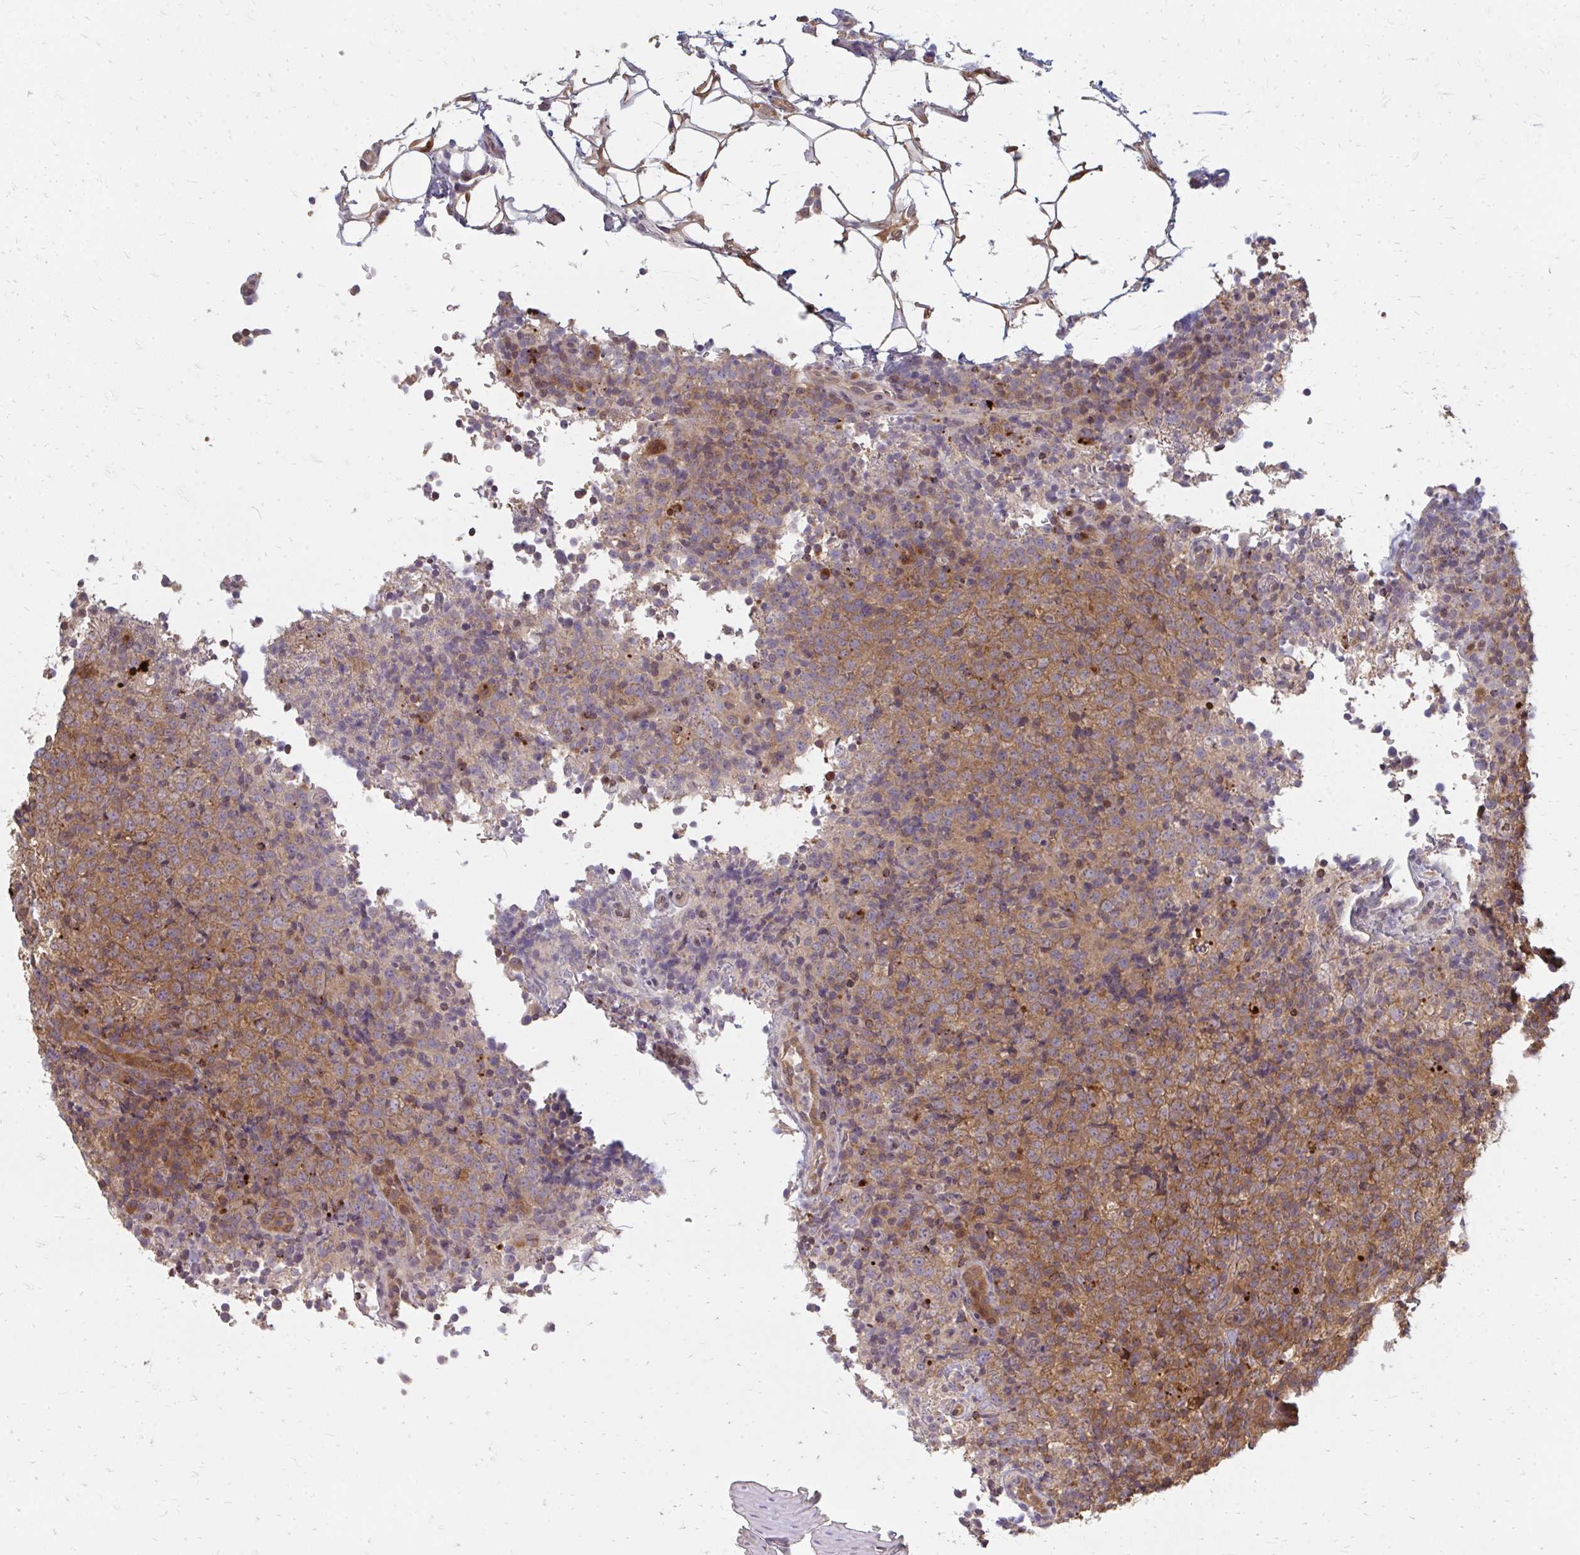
{"staining": {"intensity": "weak", "quantity": ">75%", "location": "cytoplasmic/membranous"}, "tissue": "lymphoma", "cell_type": "Tumor cells", "image_type": "cancer", "snomed": [{"axis": "morphology", "description": "Malignant lymphoma, non-Hodgkin's type, High grade"}, {"axis": "topography", "description": "Lymph node"}], "caption": "DAB immunohistochemical staining of human high-grade malignant lymphoma, non-Hodgkin's type demonstrates weak cytoplasmic/membranous protein staining in about >75% of tumor cells. Nuclei are stained in blue.", "gene": "ZNF285", "patient": {"sex": "male", "age": 54}}